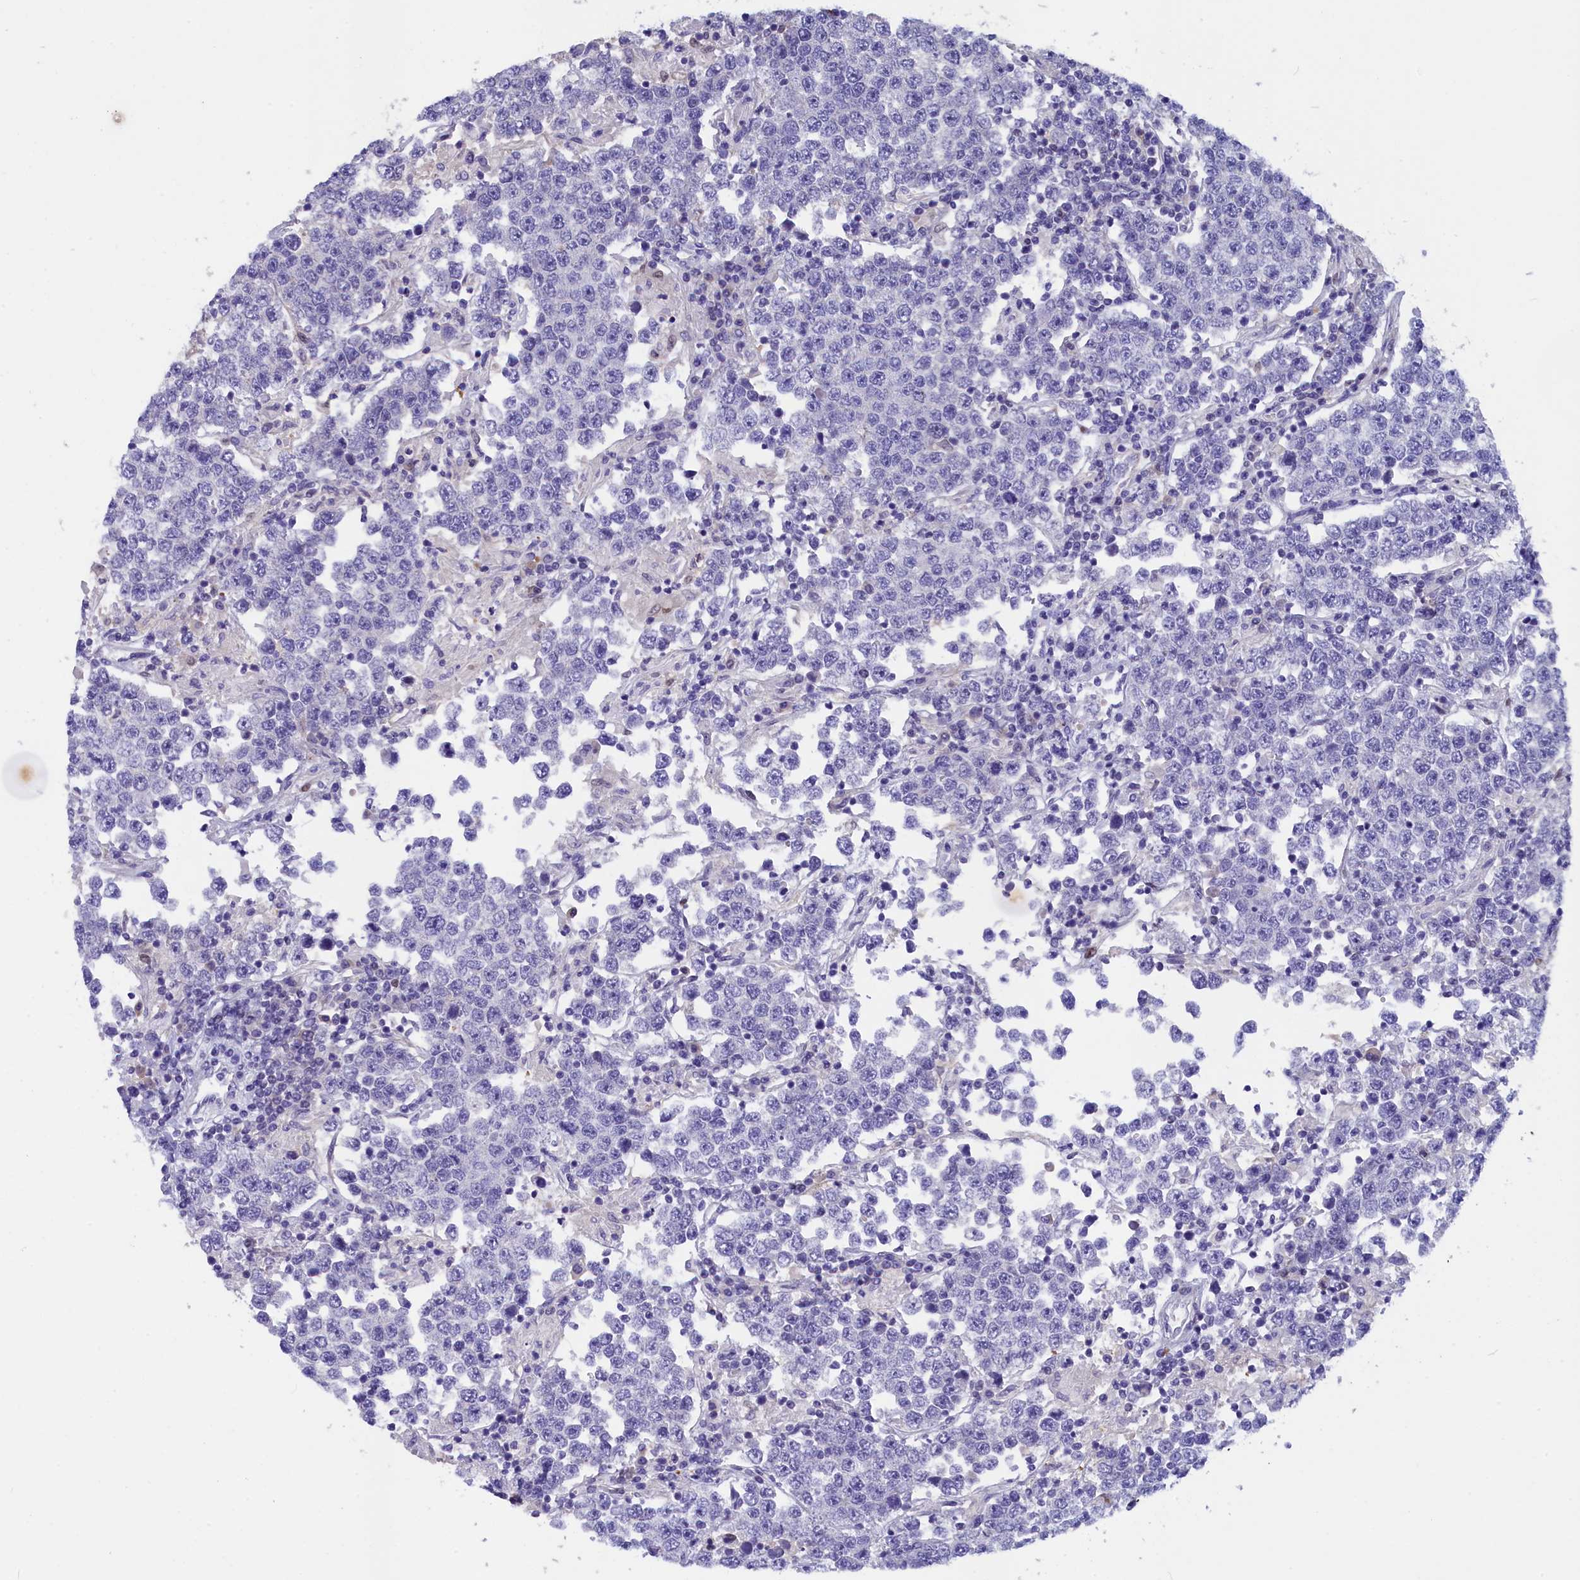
{"staining": {"intensity": "negative", "quantity": "none", "location": "none"}, "tissue": "testis cancer", "cell_type": "Tumor cells", "image_type": "cancer", "snomed": [{"axis": "morphology", "description": "Normal tissue, NOS"}, {"axis": "morphology", "description": "Urothelial carcinoma, High grade"}, {"axis": "morphology", "description": "Seminoma, NOS"}, {"axis": "morphology", "description": "Carcinoma, Embryonal, NOS"}, {"axis": "topography", "description": "Urinary bladder"}, {"axis": "topography", "description": "Testis"}], "caption": "This is a micrograph of immunohistochemistry (IHC) staining of testis cancer, which shows no staining in tumor cells.", "gene": "NKPD1", "patient": {"sex": "male", "age": 41}}